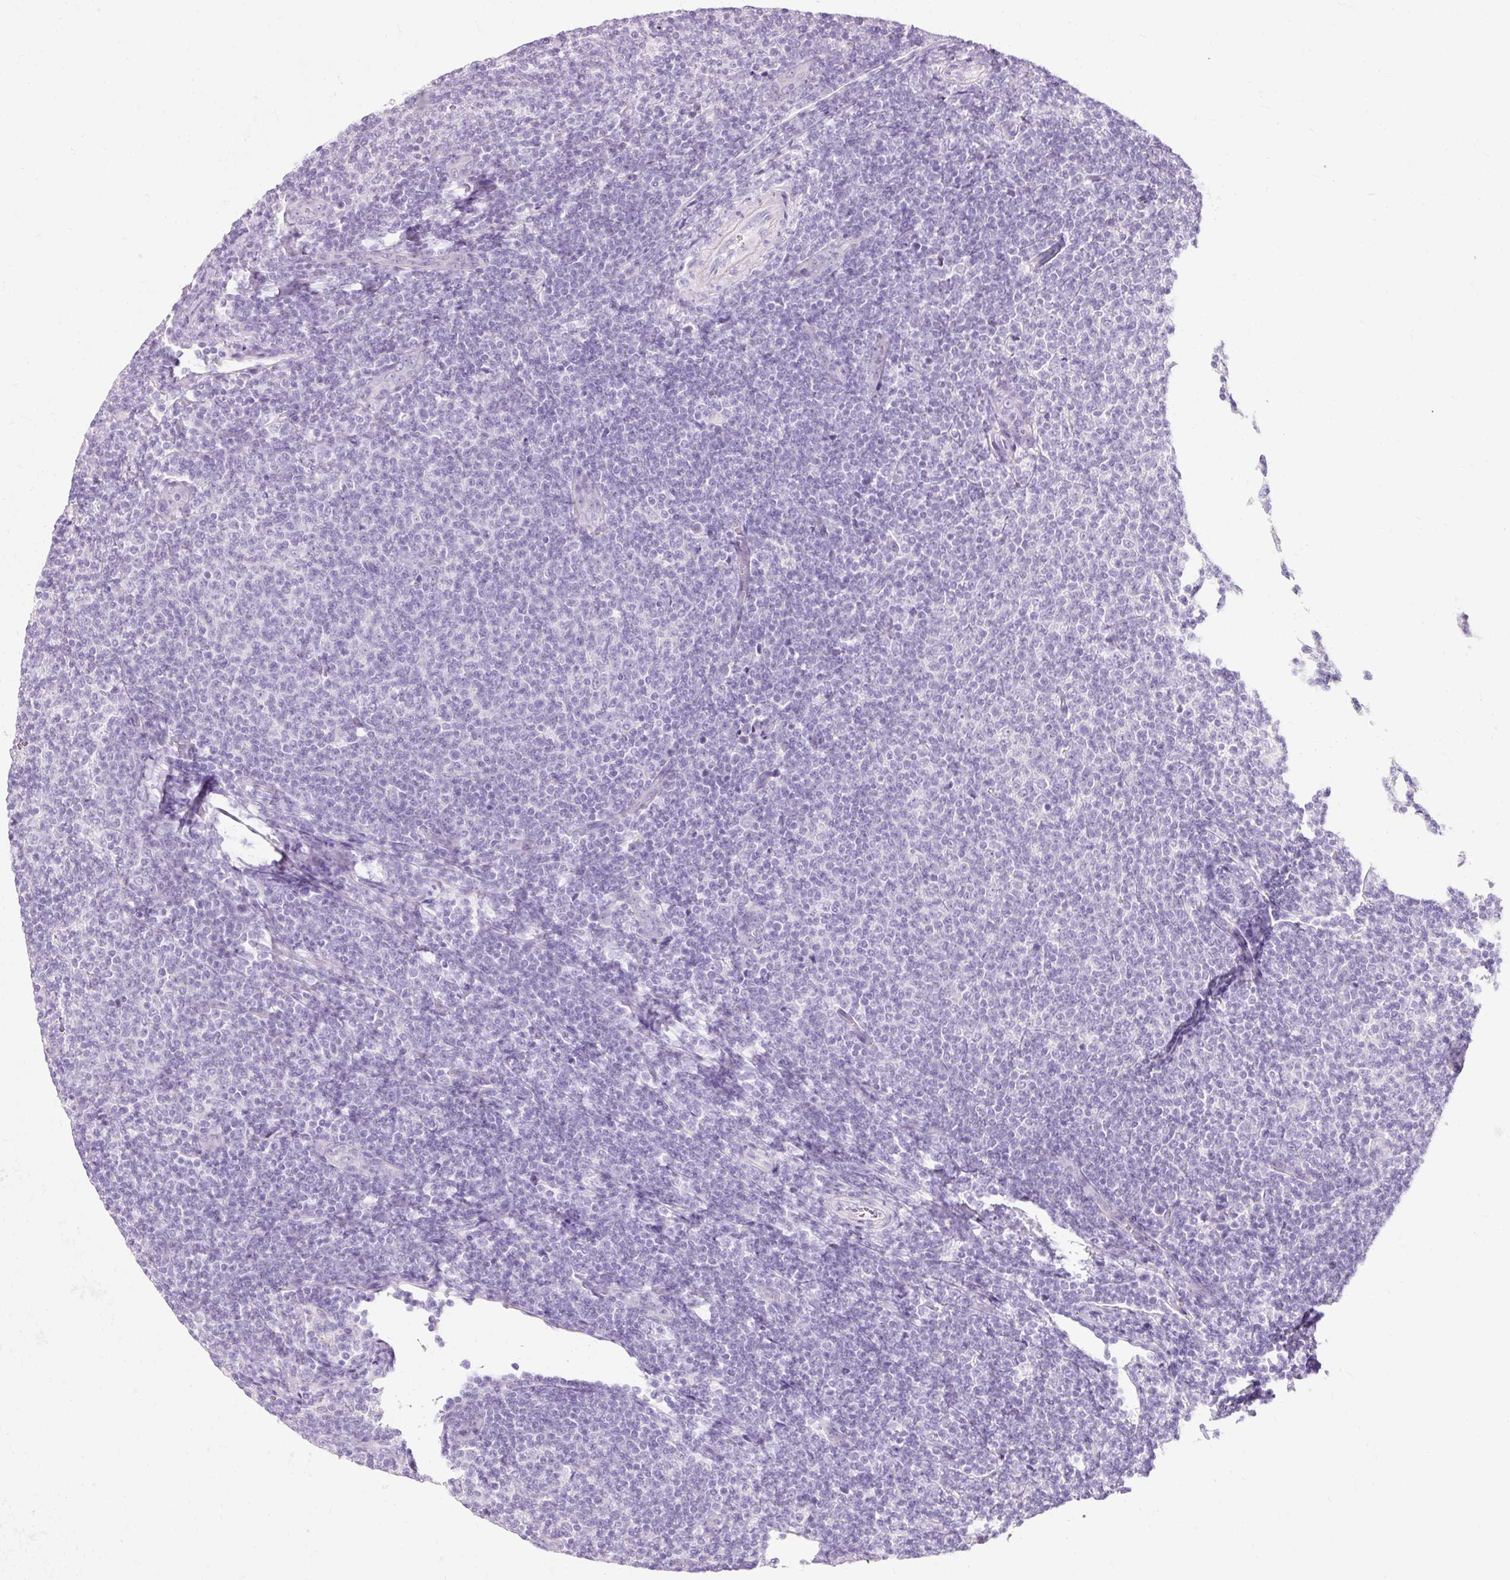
{"staining": {"intensity": "negative", "quantity": "none", "location": "none"}, "tissue": "lymphoma", "cell_type": "Tumor cells", "image_type": "cancer", "snomed": [{"axis": "morphology", "description": "Malignant lymphoma, non-Hodgkin's type, Low grade"}, {"axis": "topography", "description": "Lymph node"}], "caption": "The immunohistochemistry (IHC) photomicrograph has no significant staining in tumor cells of malignant lymphoma, non-Hodgkin's type (low-grade) tissue.", "gene": "TMEM213", "patient": {"sex": "male", "age": 66}}